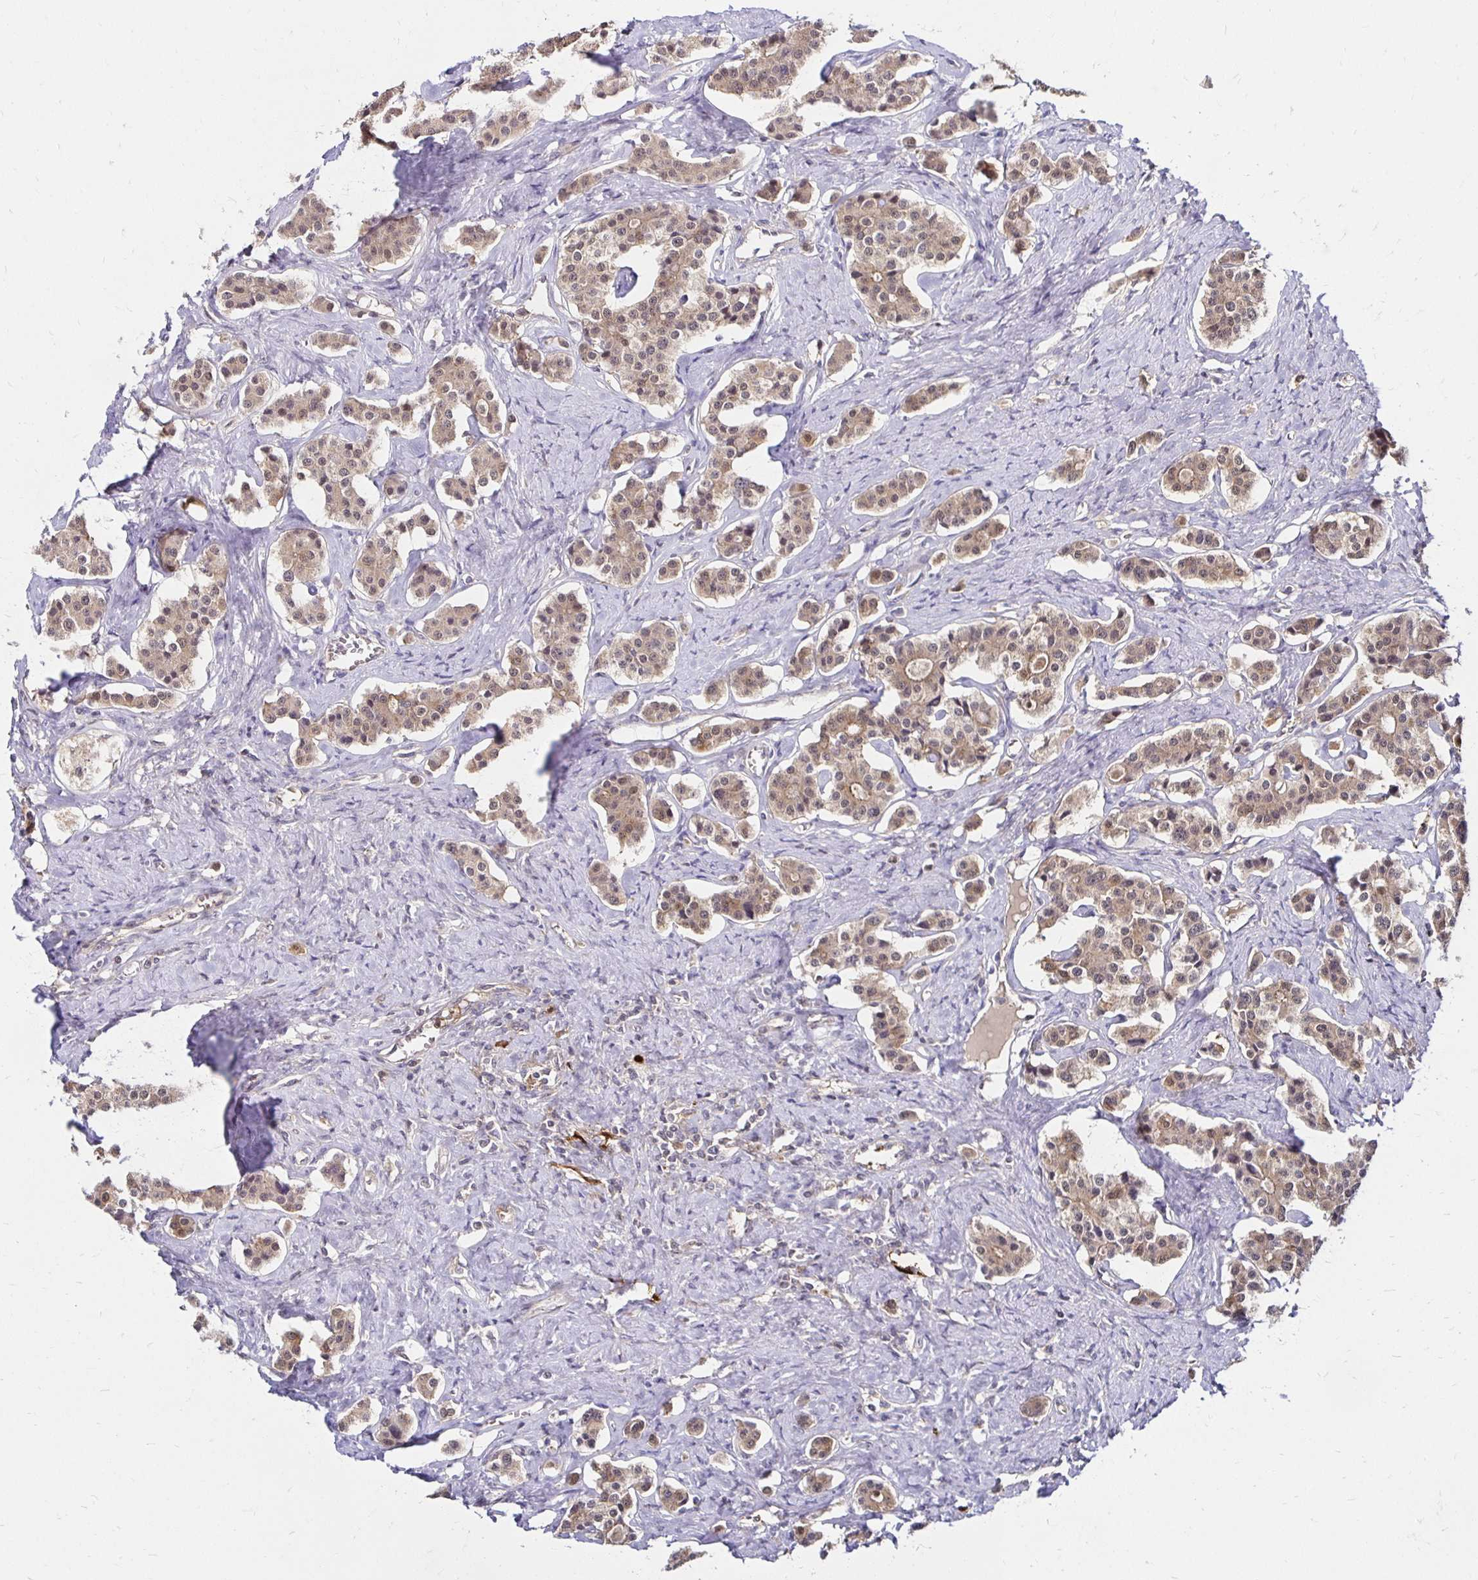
{"staining": {"intensity": "weak", "quantity": "25%-75%", "location": "cytoplasmic/membranous,nuclear"}, "tissue": "carcinoid", "cell_type": "Tumor cells", "image_type": "cancer", "snomed": [{"axis": "morphology", "description": "Carcinoid, malignant, NOS"}, {"axis": "topography", "description": "Small intestine"}], "caption": "Protein expression analysis of malignant carcinoid shows weak cytoplasmic/membranous and nuclear staining in approximately 25%-75% of tumor cells.", "gene": "TXN", "patient": {"sex": "male", "age": 63}}